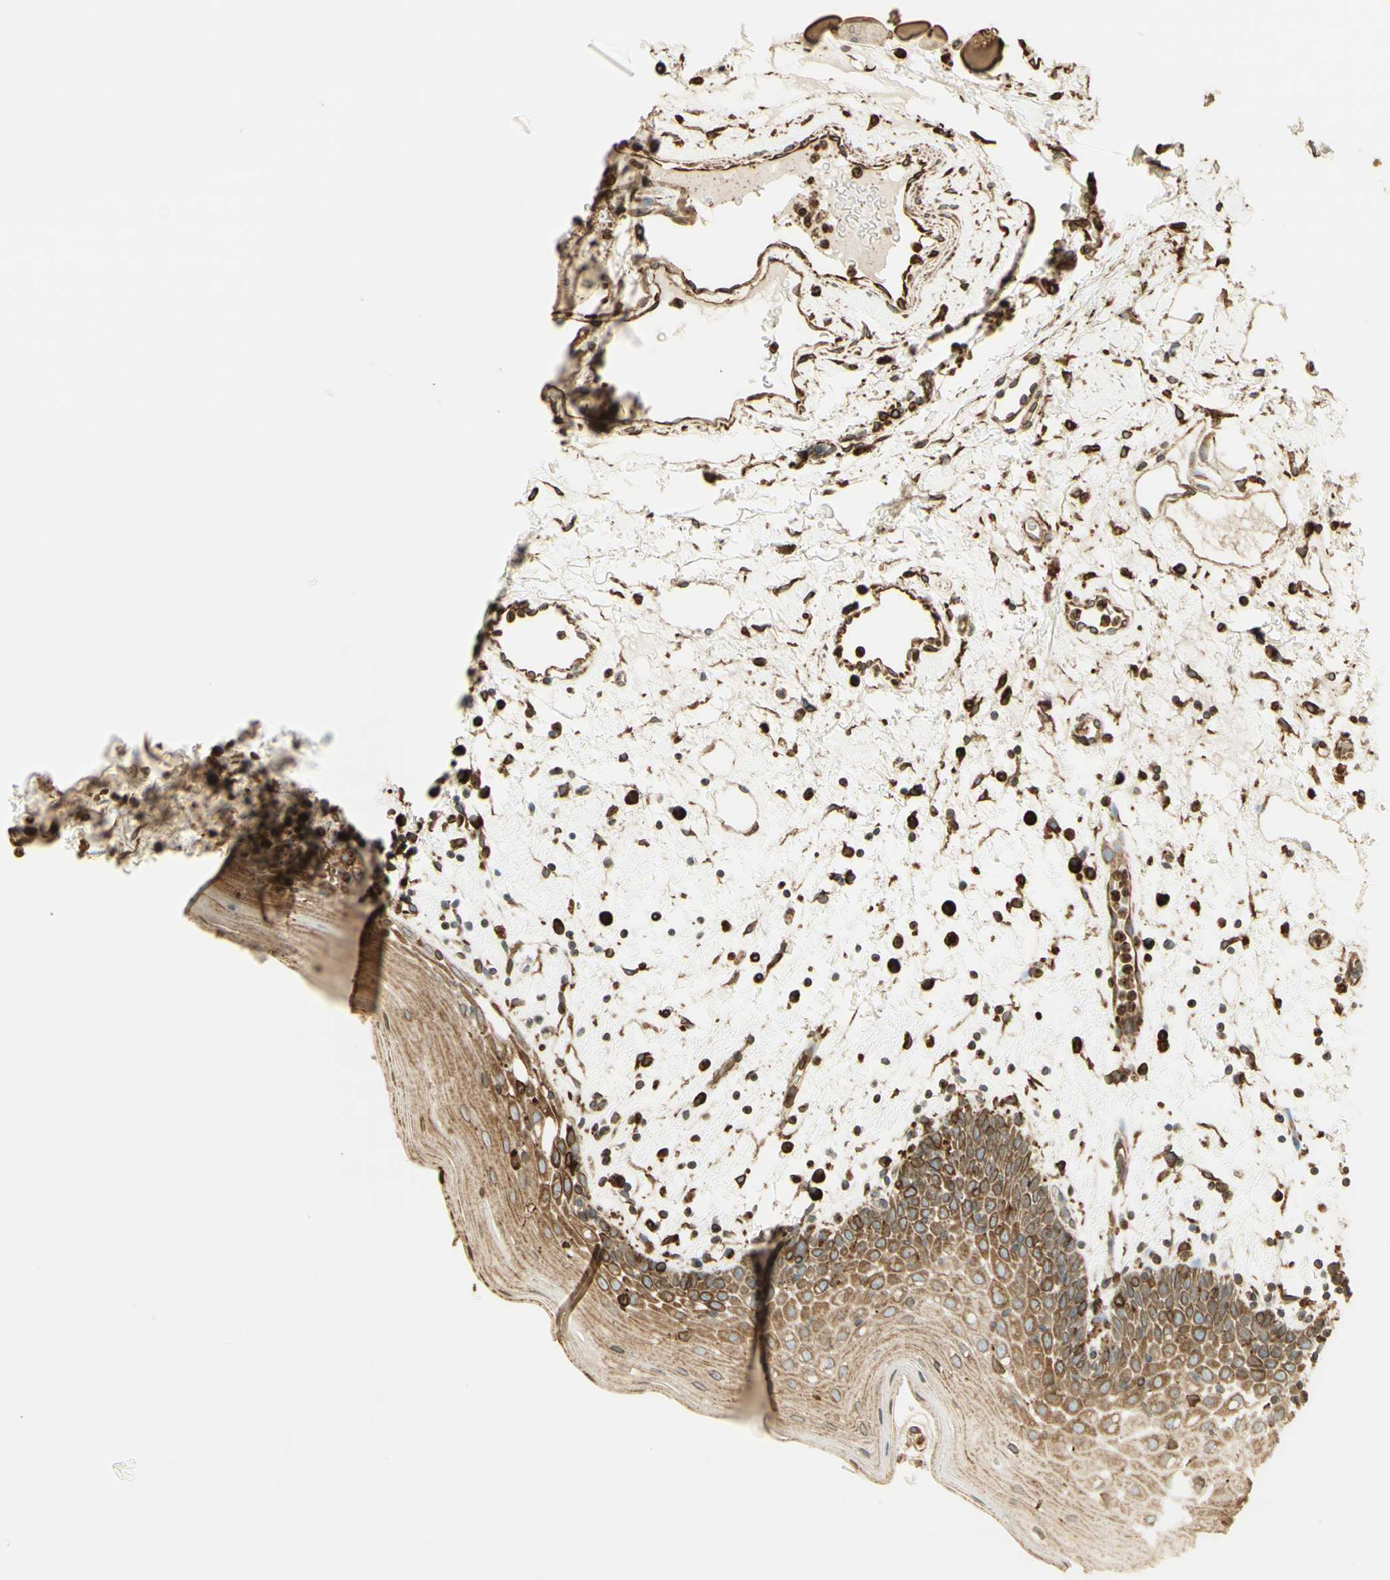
{"staining": {"intensity": "moderate", "quantity": "25%-75%", "location": "cytoplasmic/membranous"}, "tissue": "oral mucosa", "cell_type": "Squamous epithelial cells", "image_type": "normal", "snomed": [{"axis": "morphology", "description": "Normal tissue, NOS"}, {"axis": "morphology", "description": "Squamous cell carcinoma, NOS"}, {"axis": "topography", "description": "Skeletal muscle"}, {"axis": "topography", "description": "Oral tissue"}], "caption": "Protein staining exhibits moderate cytoplasmic/membranous positivity in approximately 25%-75% of squamous epithelial cells in unremarkable oral mucosa.", "gene": "CANX", "patient": {"sex": "male", "age": 71}}